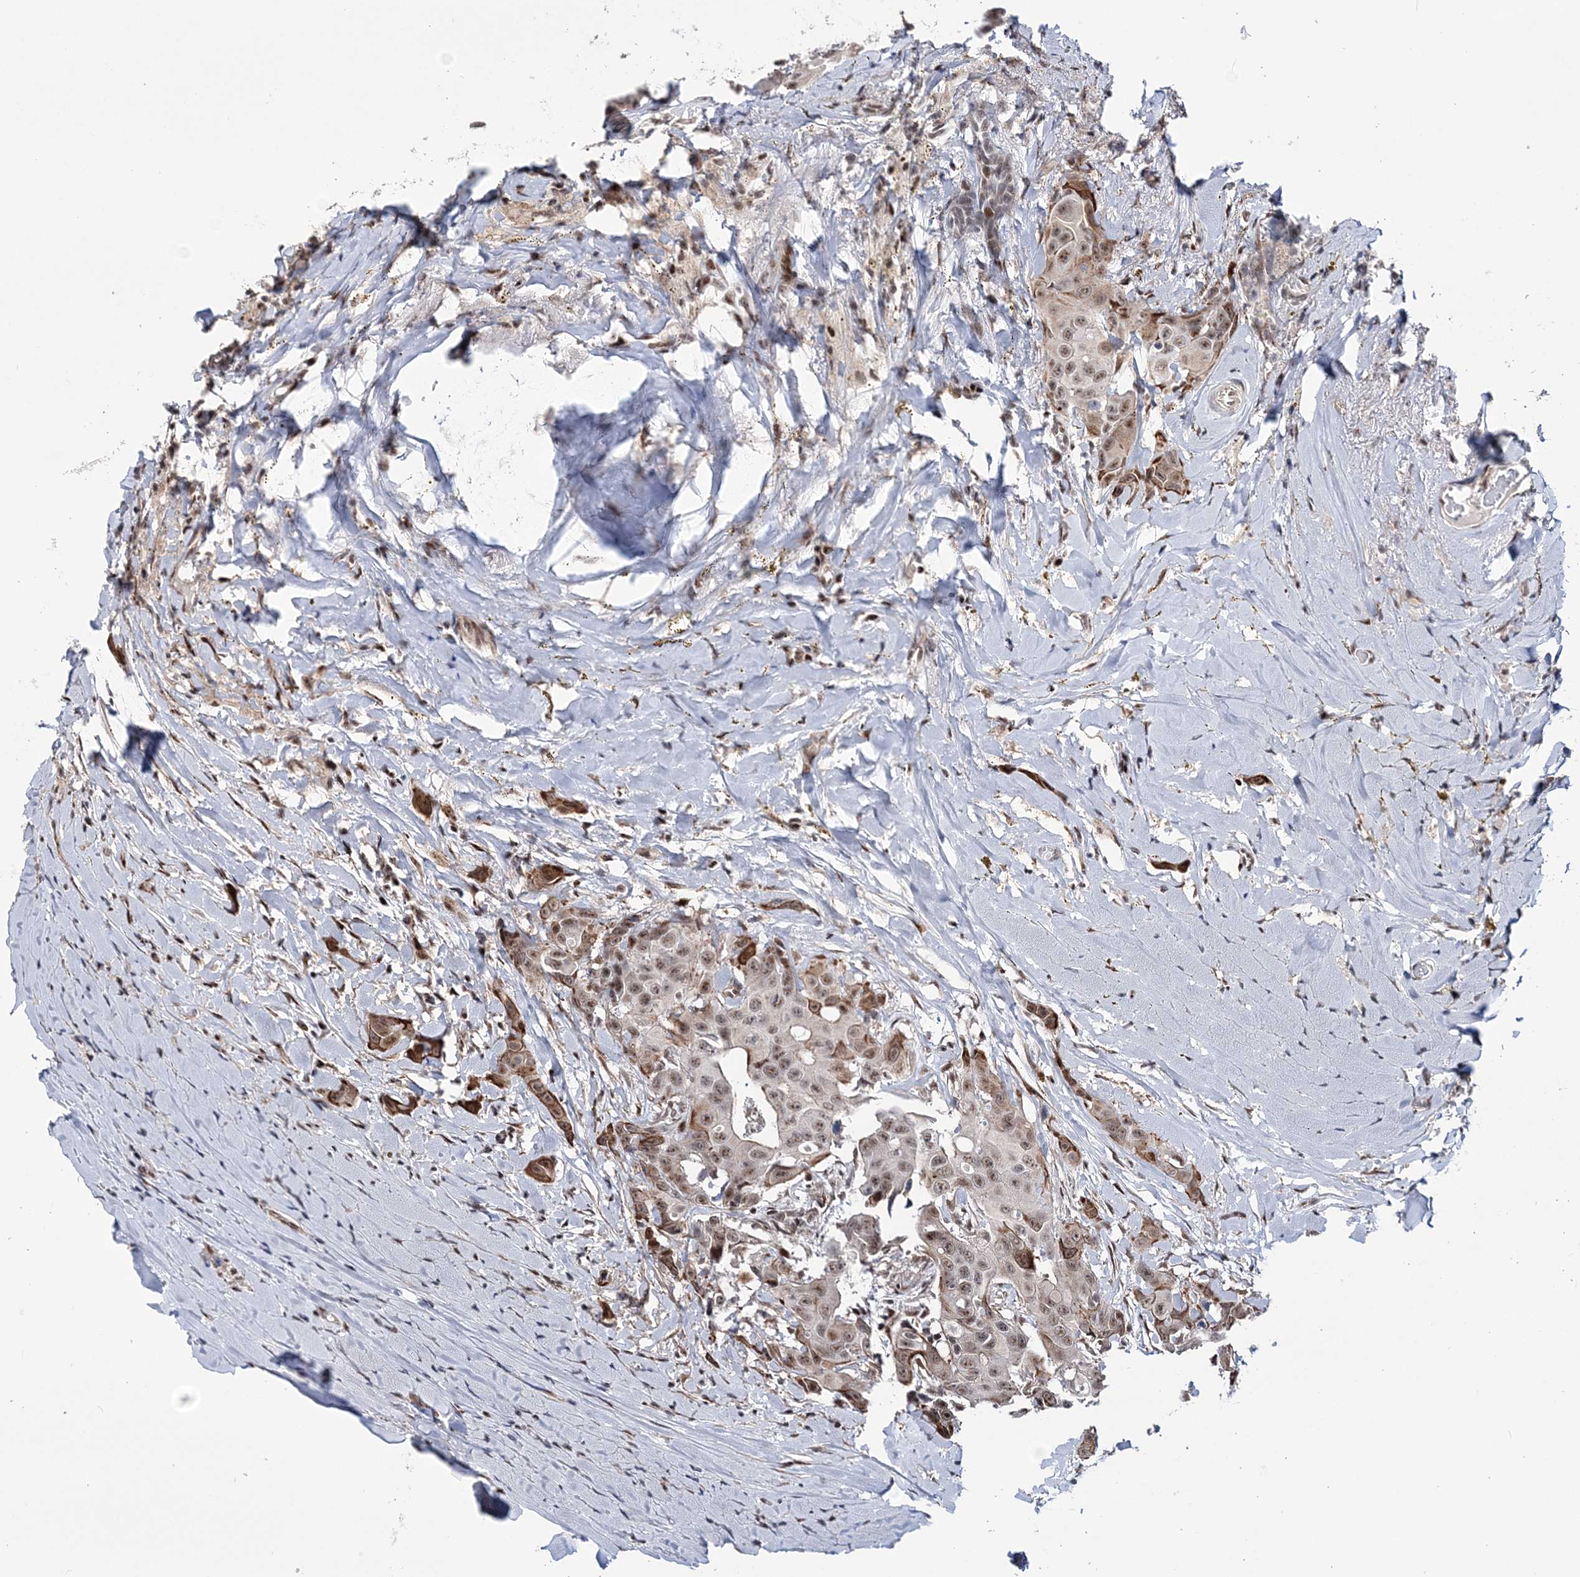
{"staining": {"intensity": "moderate", "quantity": "25%-75%", "location": "cytoplasmic/membranous,nuclear"}, "tissue": "head and neck cancer", "cell_type": "Tumor cells", "image_type": "cancer", "snomed": [{"axis": "morphology", "description": "Adenocarcinoma, NOS"}, {"axis": "morphology", "description": "Adenocarcinoma, metastatic, NOS"}, {"axis": "topography", "description": "Head-Neck"}], "caption": "An IHC image of tumor tissue is shown. Protein staining in brown labels moderate cytoplasmic/membranous and nuclear positivity in head and neck cancer within tumor cells. (brown staining indicates protein expression, while blue staining denotes nuclei).", "gene": "TATDN2", "patient": {"sex": "male", "age": 75}}